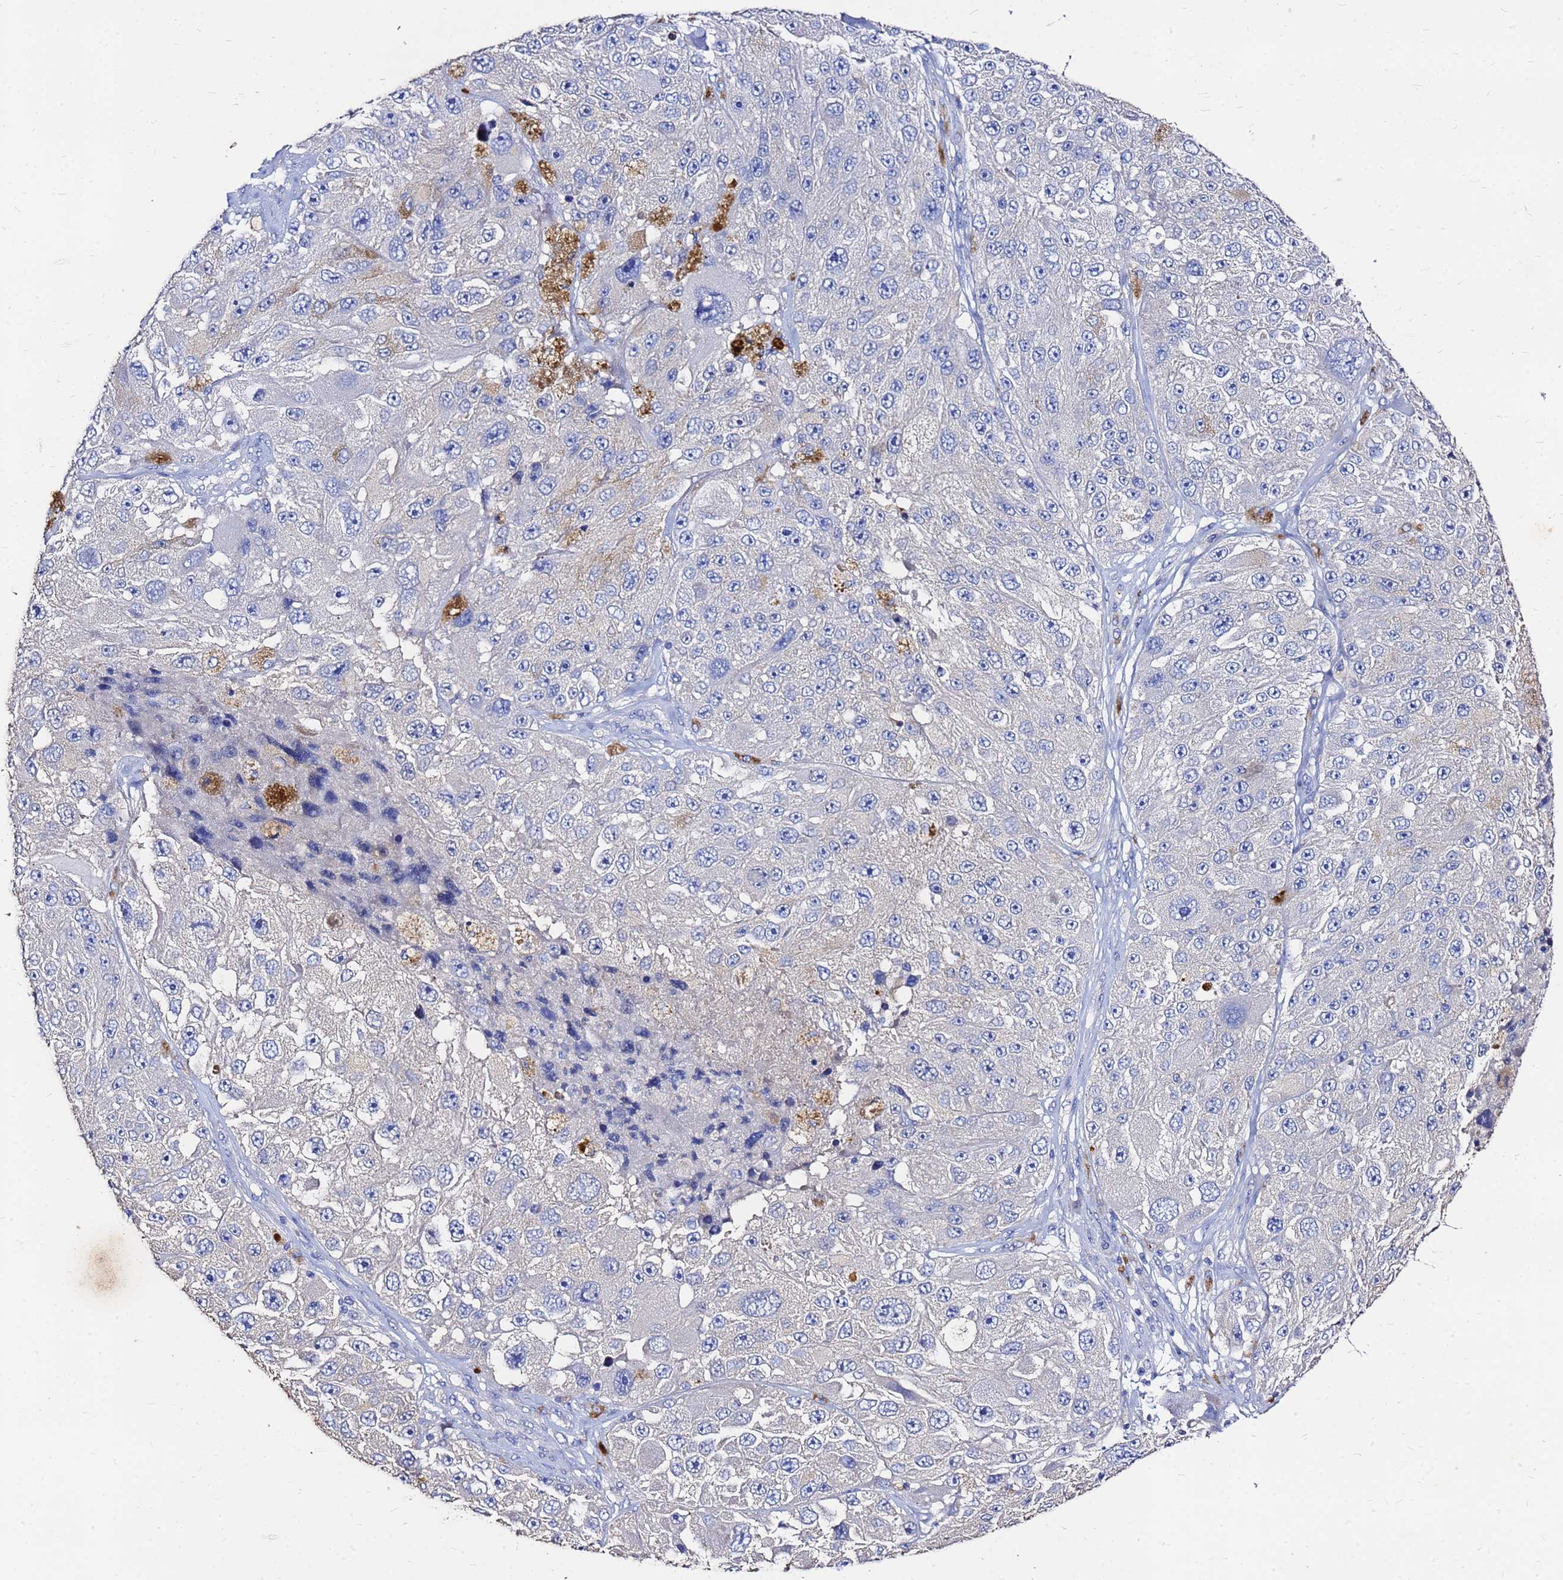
{"staining": {"intensity": "negative", "quantity": "none", "location": "none"}, "tissue": "melanoma", "cell_type": "Tumor cells", "image_type": "cancer", "snomed": [{"axis": "morphology", "description": "Malignant melanoma, Metastatic site"}, {"axis": "topography", "description": "Lymph node"}], "caption": "Image shows no protein positivity in tumor cells of malignant melanoma (metastatic site) tissue.", "gene": "FAM183A", "patient": {"sex": "male", "age": 62}}